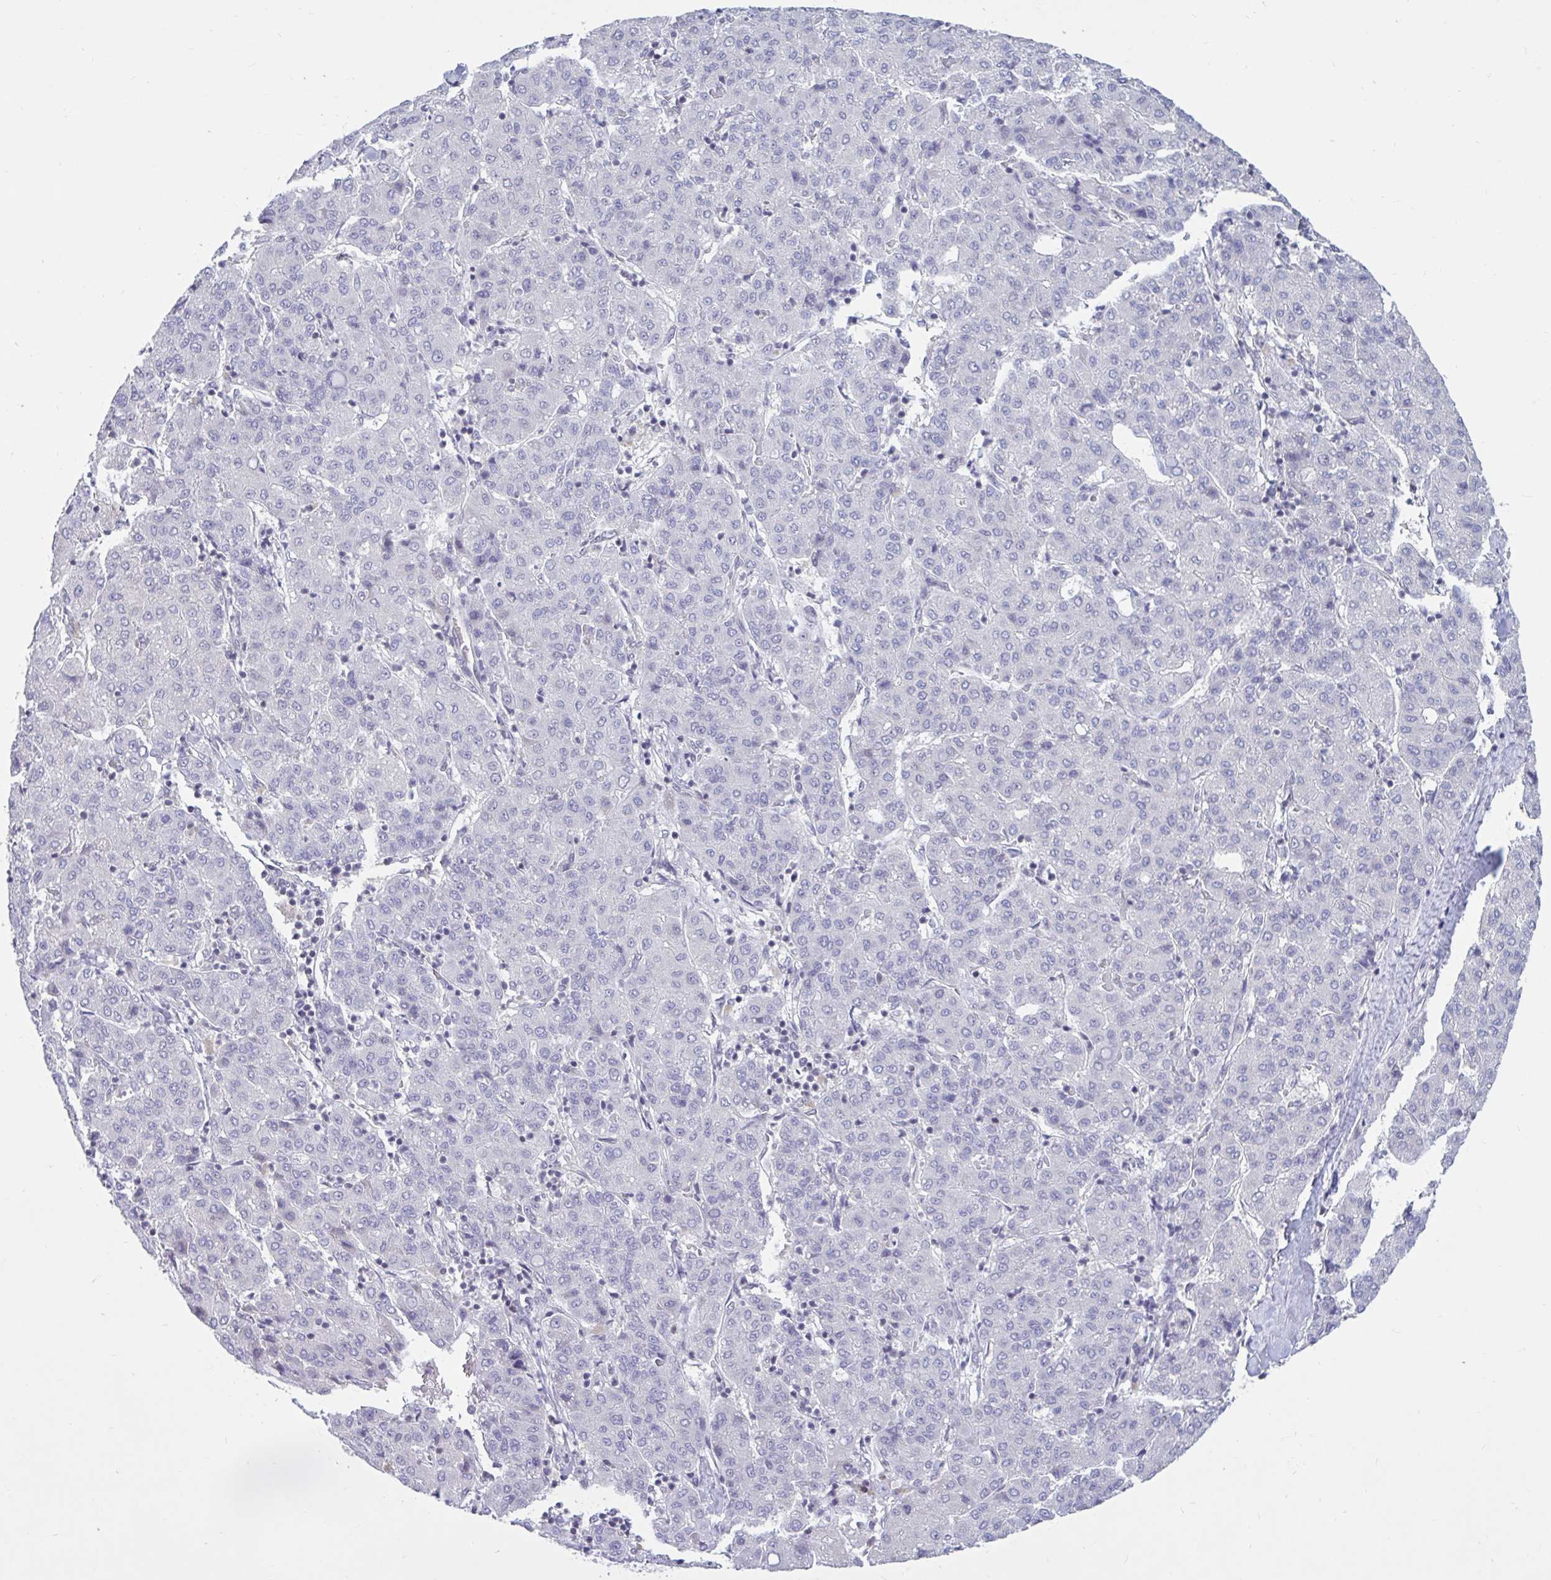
{"staining": {"intensity": "negative", "quantity": "none", "location": "none"}, "tissue": "liver cancer", "cell_type": "Tumor cells", "image_type": "cancer", "snomed": [{"axis": "morphology", "description": "Carcinoma, Hepatocellular, NOS"}, {"axis": "topography", "description": "Liver"}], "caption": "IHC image of neoplastic tissue: liver hepatocellular carcinoma stained with DAB (3,3'-diaminobenzidine) exhibits no significant protein expression in tumor cells. The staining is performed using DAB (3,3'-diaminobenzidine) brown chromogen with nuclei counter-stained in using hematoxylin.", "gene": "ARPP19", "patient": {"sex": "male", "age": 65}}